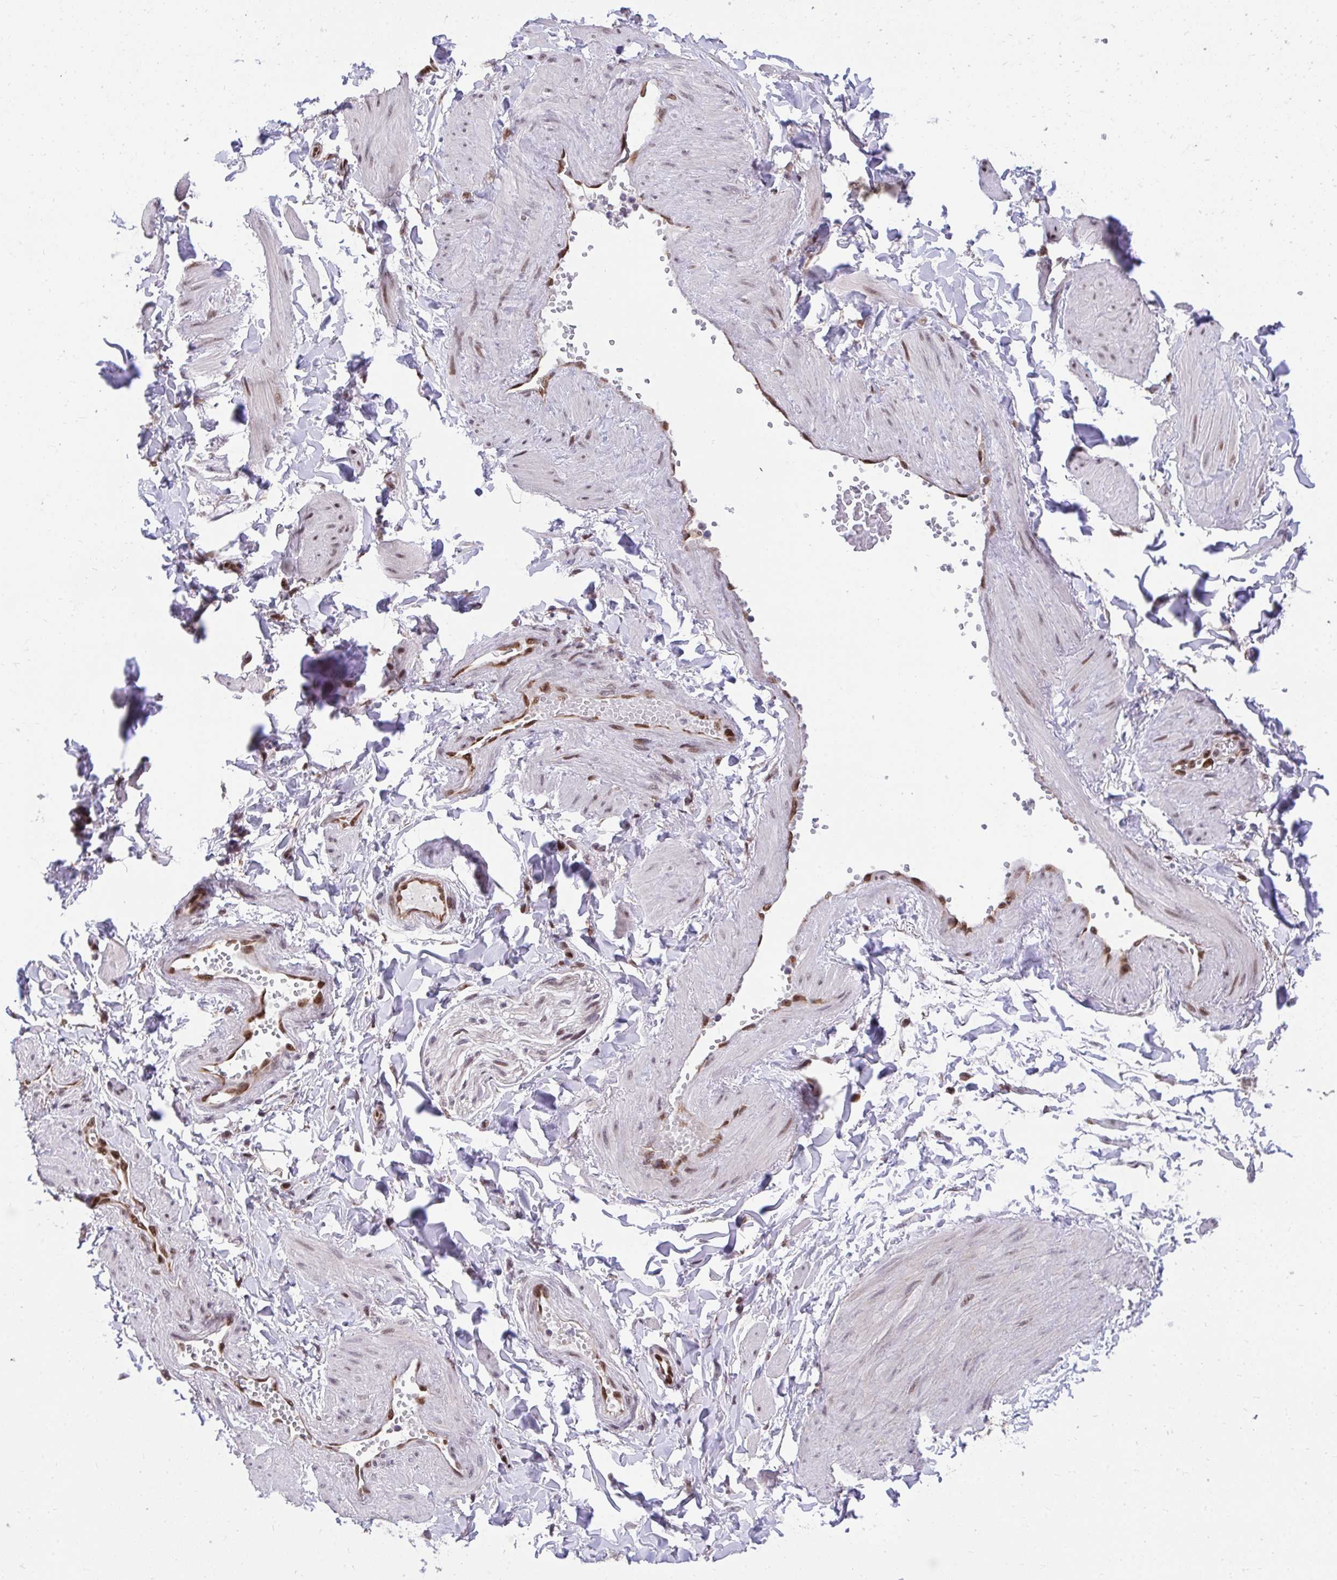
{"staining": {"intensity": "weak", "quantity": "25%-75%", "location": "cytoplasmic/membranous"}, "tissue": "adipose tissue", "cell_type": "Adipocytes", "image_type": "normal", "snomed": [{"axis": "morphology", "description": "Normal tissue, NOS"}, {"axis": "topography", "description": "Epididymis"}, {"axis": "topography", "description": "Peripheral nerve tissue"}], "caption": "A high-resolution photomicrograph shows immunohistochemistry (IHC) staining of benign adipose tissue, which demonstrates weak cytoplasmic/membranous expression in approximately 25%-75% of adipocytes. The staining was performed using DAB, with brown indicating positive protein expression. Nuclei are stained blue with hematoxylin.", "gene": "HOXA4", "patient": {"sex": "male", "age": 32}}